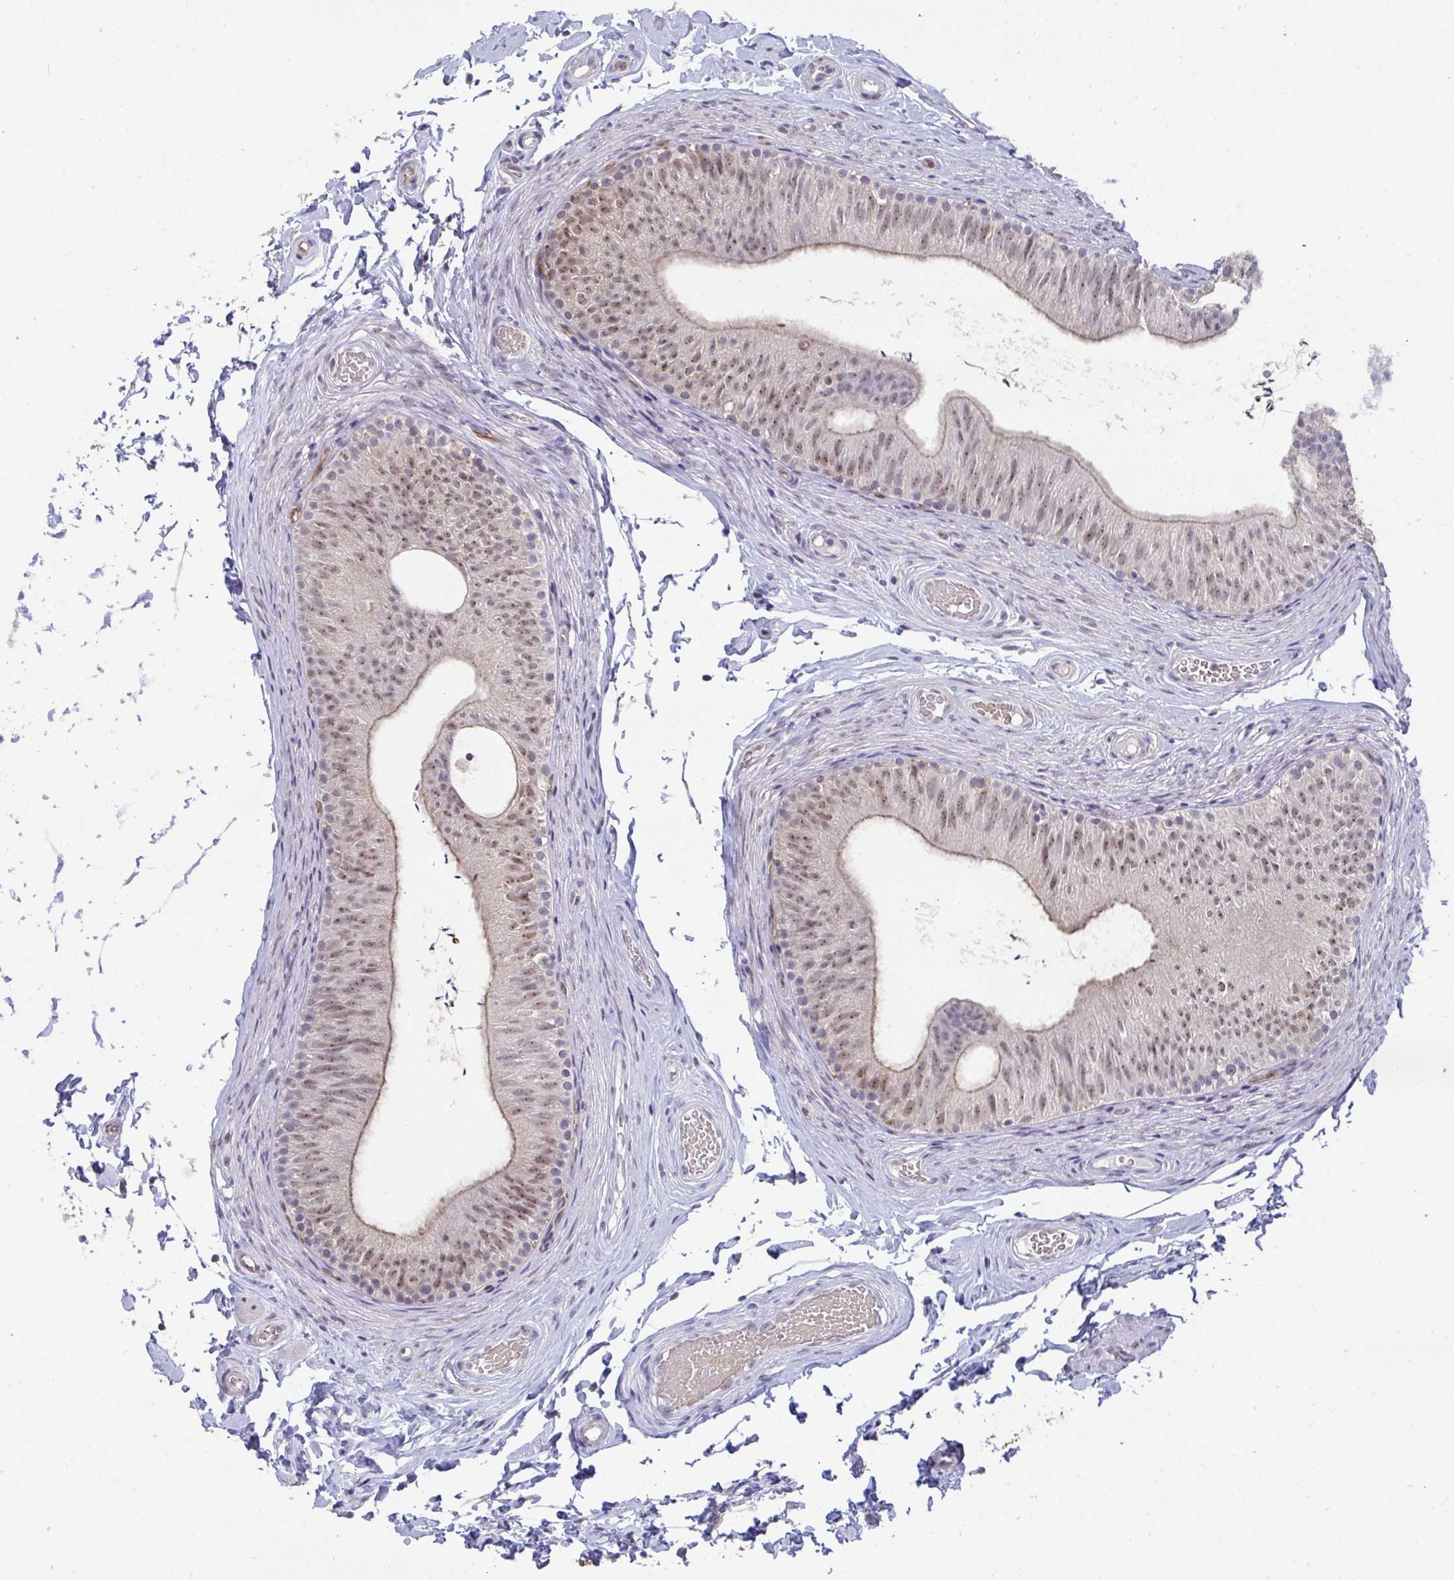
{"staining": {"intensity": "weak", "quantity": ">75%", "location": "nuclear"}, "tissue": "epididymis", "cell_type": "Glandular cells", "image_type": "normal", "snomed": [{"axis": "morphology", "description": "Normal tissue, NOS"}, {"axis": "topography", "description": "Epididymis, spermatic cord, NOS"}, {"axis": "topography", "description": "Epididymis"}, {"axis": "topography", "description": "Peripheral nerve tissue"}], "caption": "A photomicrograph showing weak nuclear staining in approximately >75% of glandular cells in benign epididymis, as visualized by brown immunohistochemical staining.", "gene": "SENP3", "patient": {"sex": "male", "age": 29}}